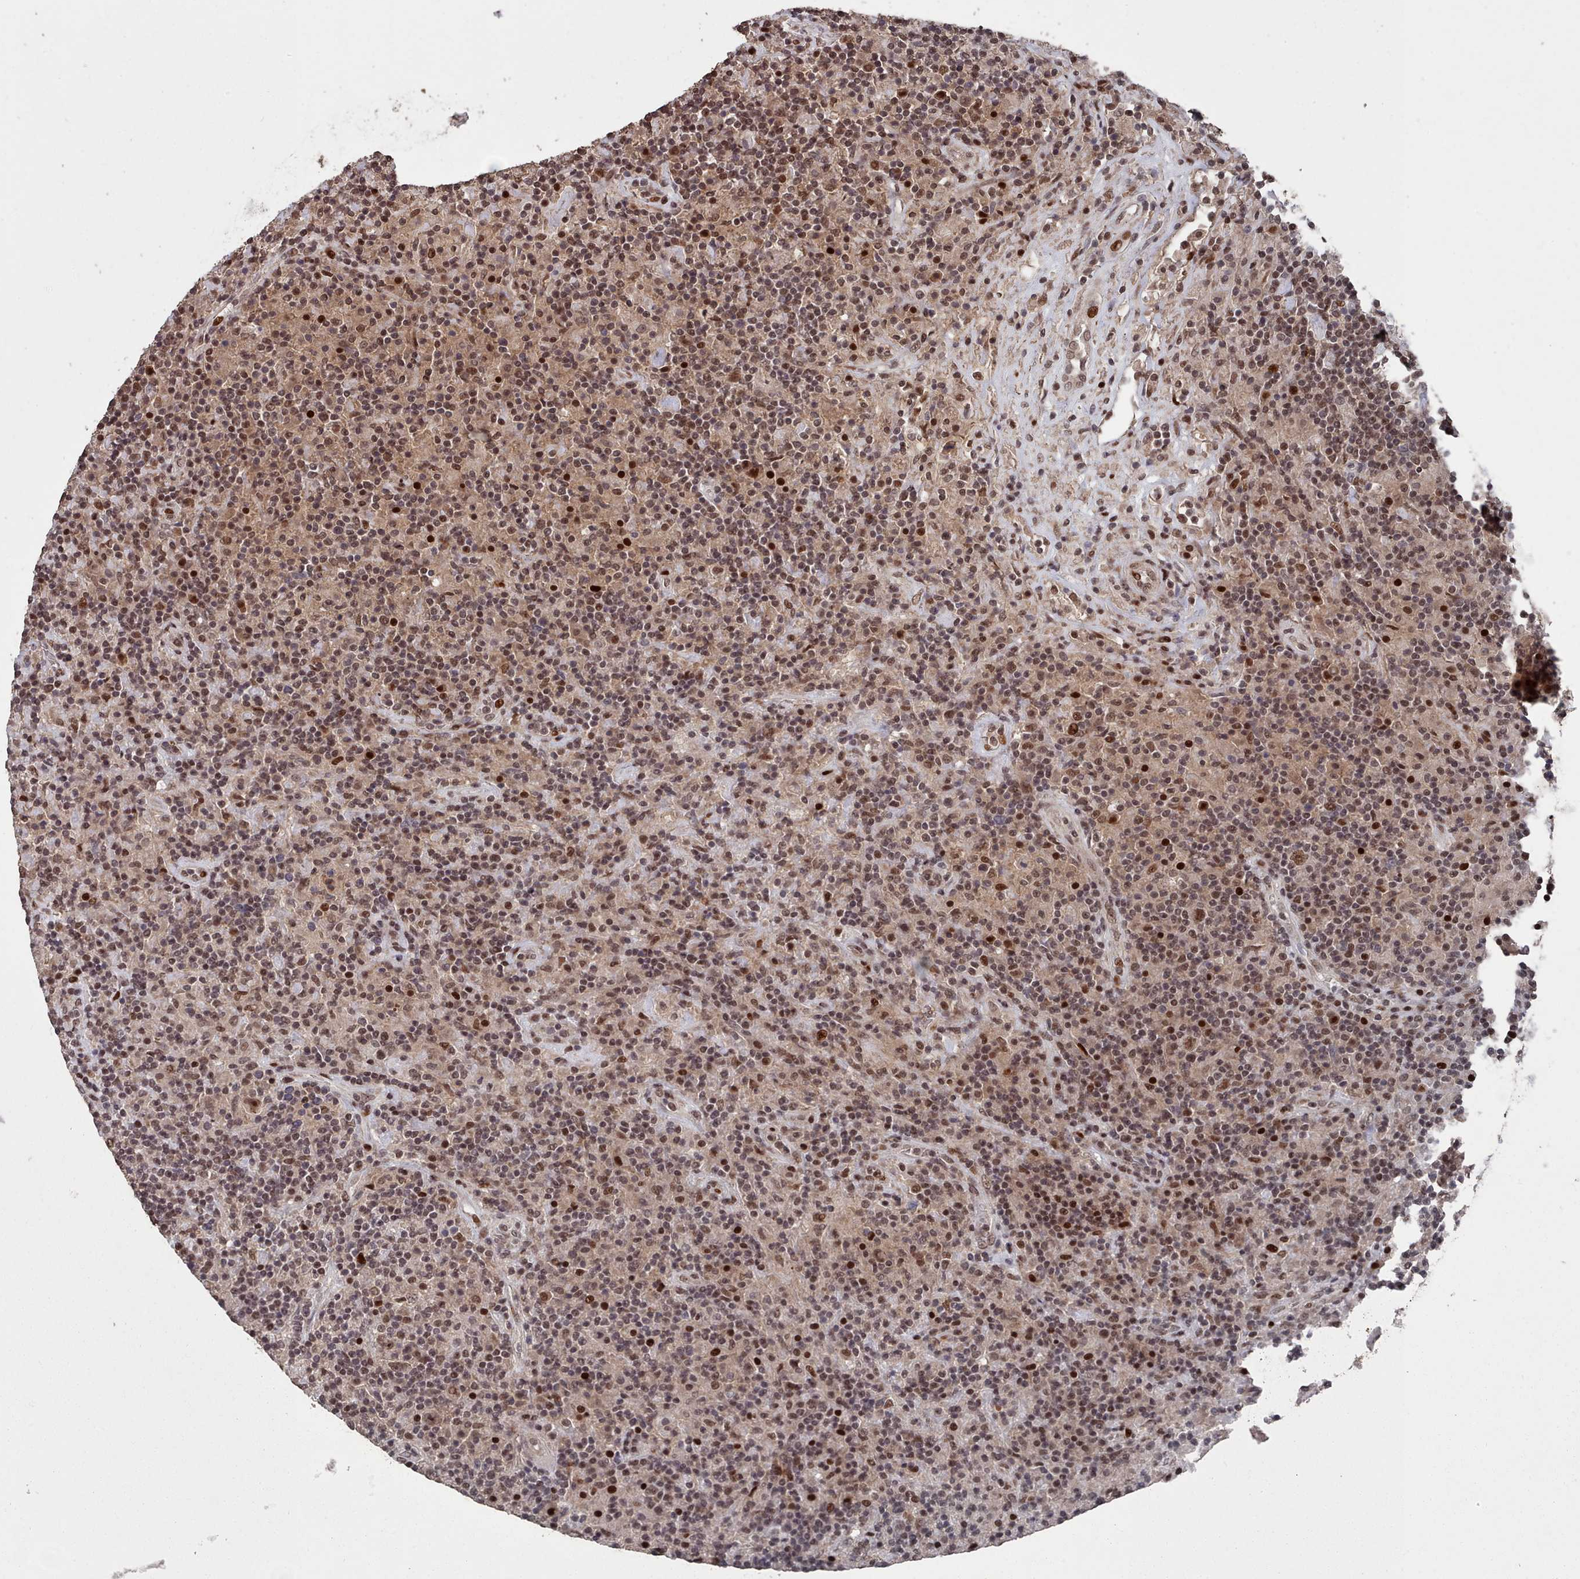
{"staining": {"intensity": "moderate", "quantity": ">75%", "location": "nuclear"}, "tissue": "lymphoma", "cell_type": "Tumor cells", "image_type": "cancer", "snomed": [{"axis": "morphology", "description": "Hodgkin's disease, NOS"}, {"axis": "topography", "description": "Lymph node"}], "caption": "Moderate nuclear expression is appreciated in approximately >75% of tumor cells in Hodgkin's disease.", "gene": "PNRC2", "patient": {"sex": "male", "age": 70}}